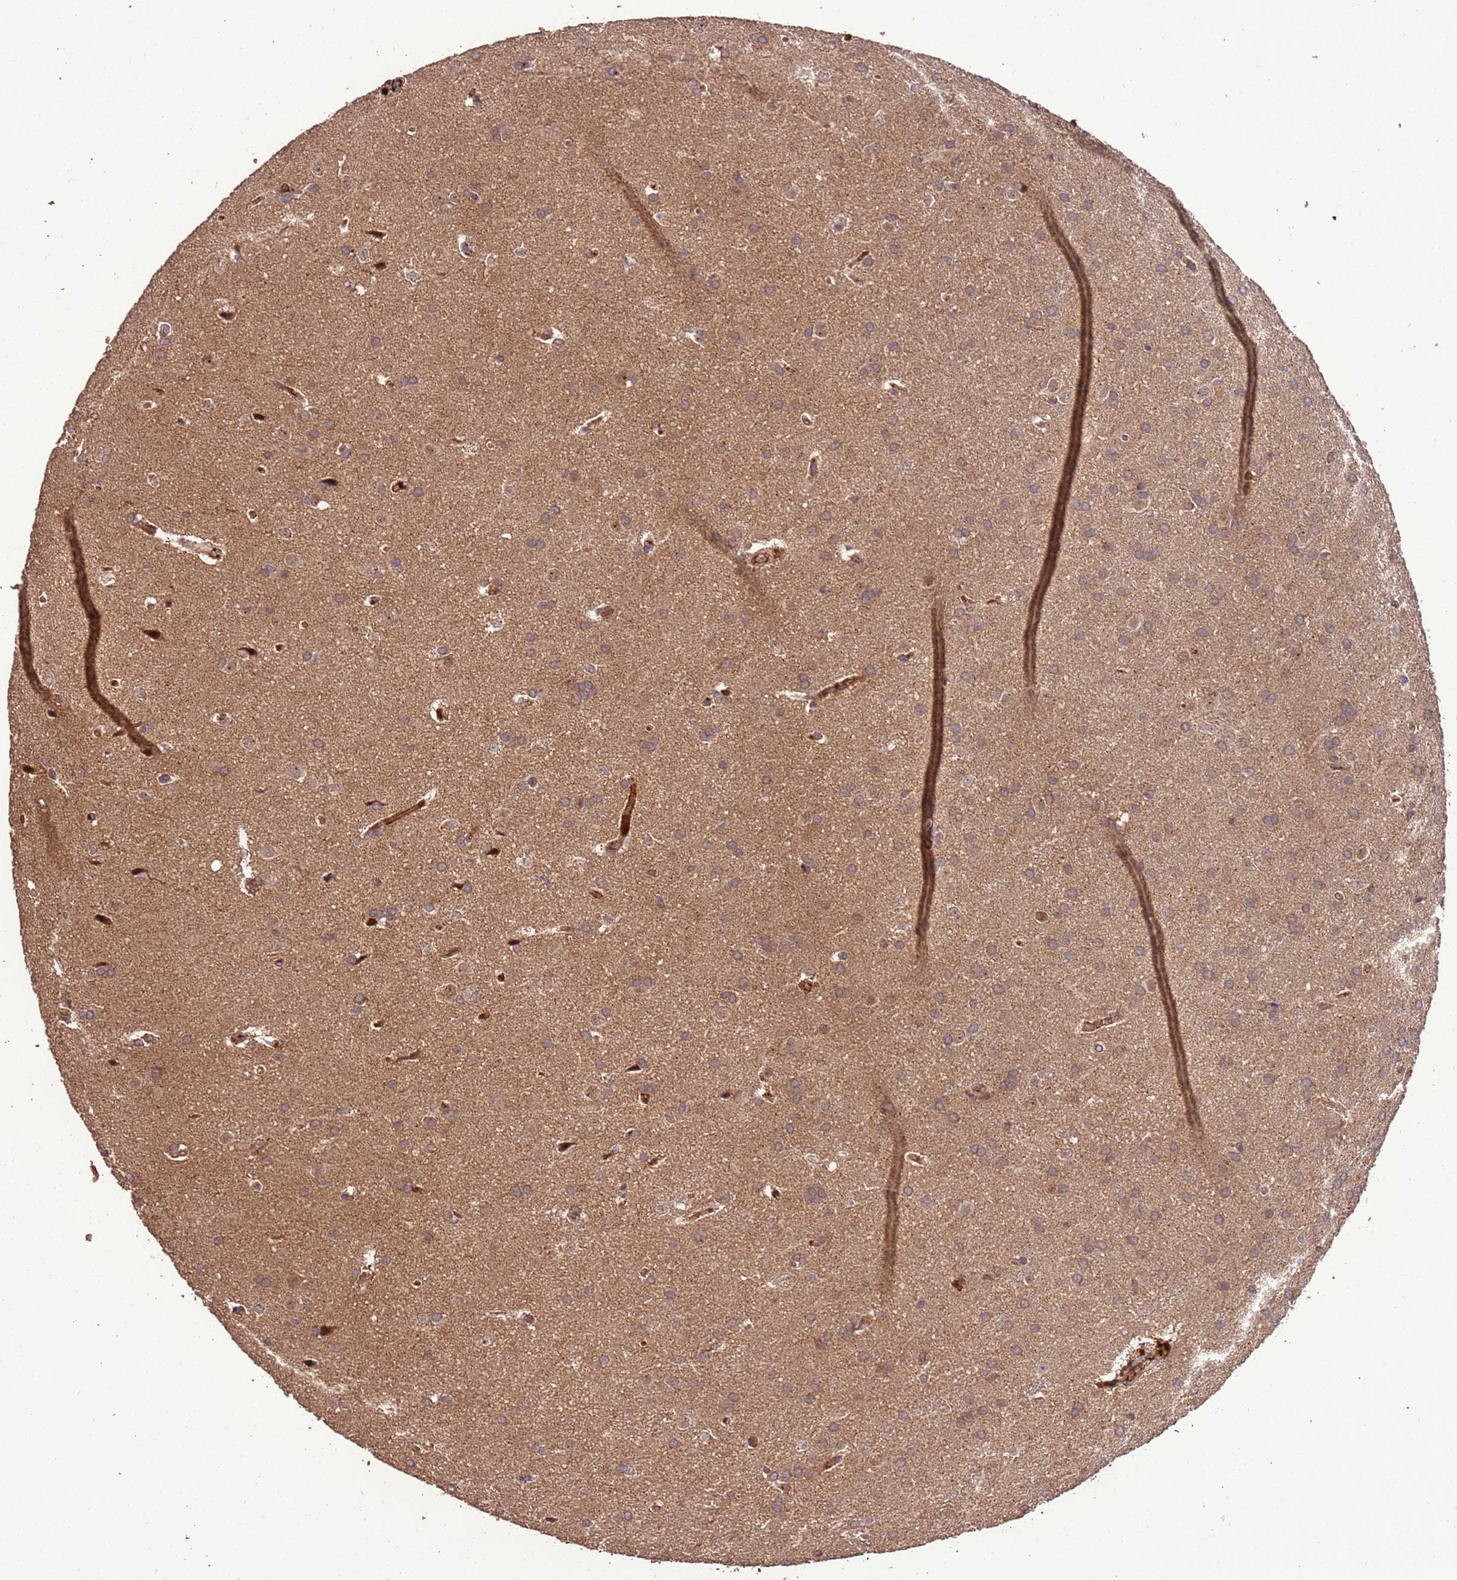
{"staining": {"intensity": "moderate", "quantity": ">75%", "location": "cytoplasmic/membranous"}, "tissue": "glioma", "cell_type": "Tumor cells", "image_type": "cancer", "snomed": [{"axis": "morphology", "description": "Glioma, malignant, Low grade"}, {"axis": "topography", "description": "Brain"}], "caption": "Malignant low-grade glioma tissue reveals moderate cytoplasmic/membranous positivity in about >75% of tumor cells, visualized by immunohistochemistry.", "gene": "CCDC184", "patient": {"sex": "female", "age": 32}}